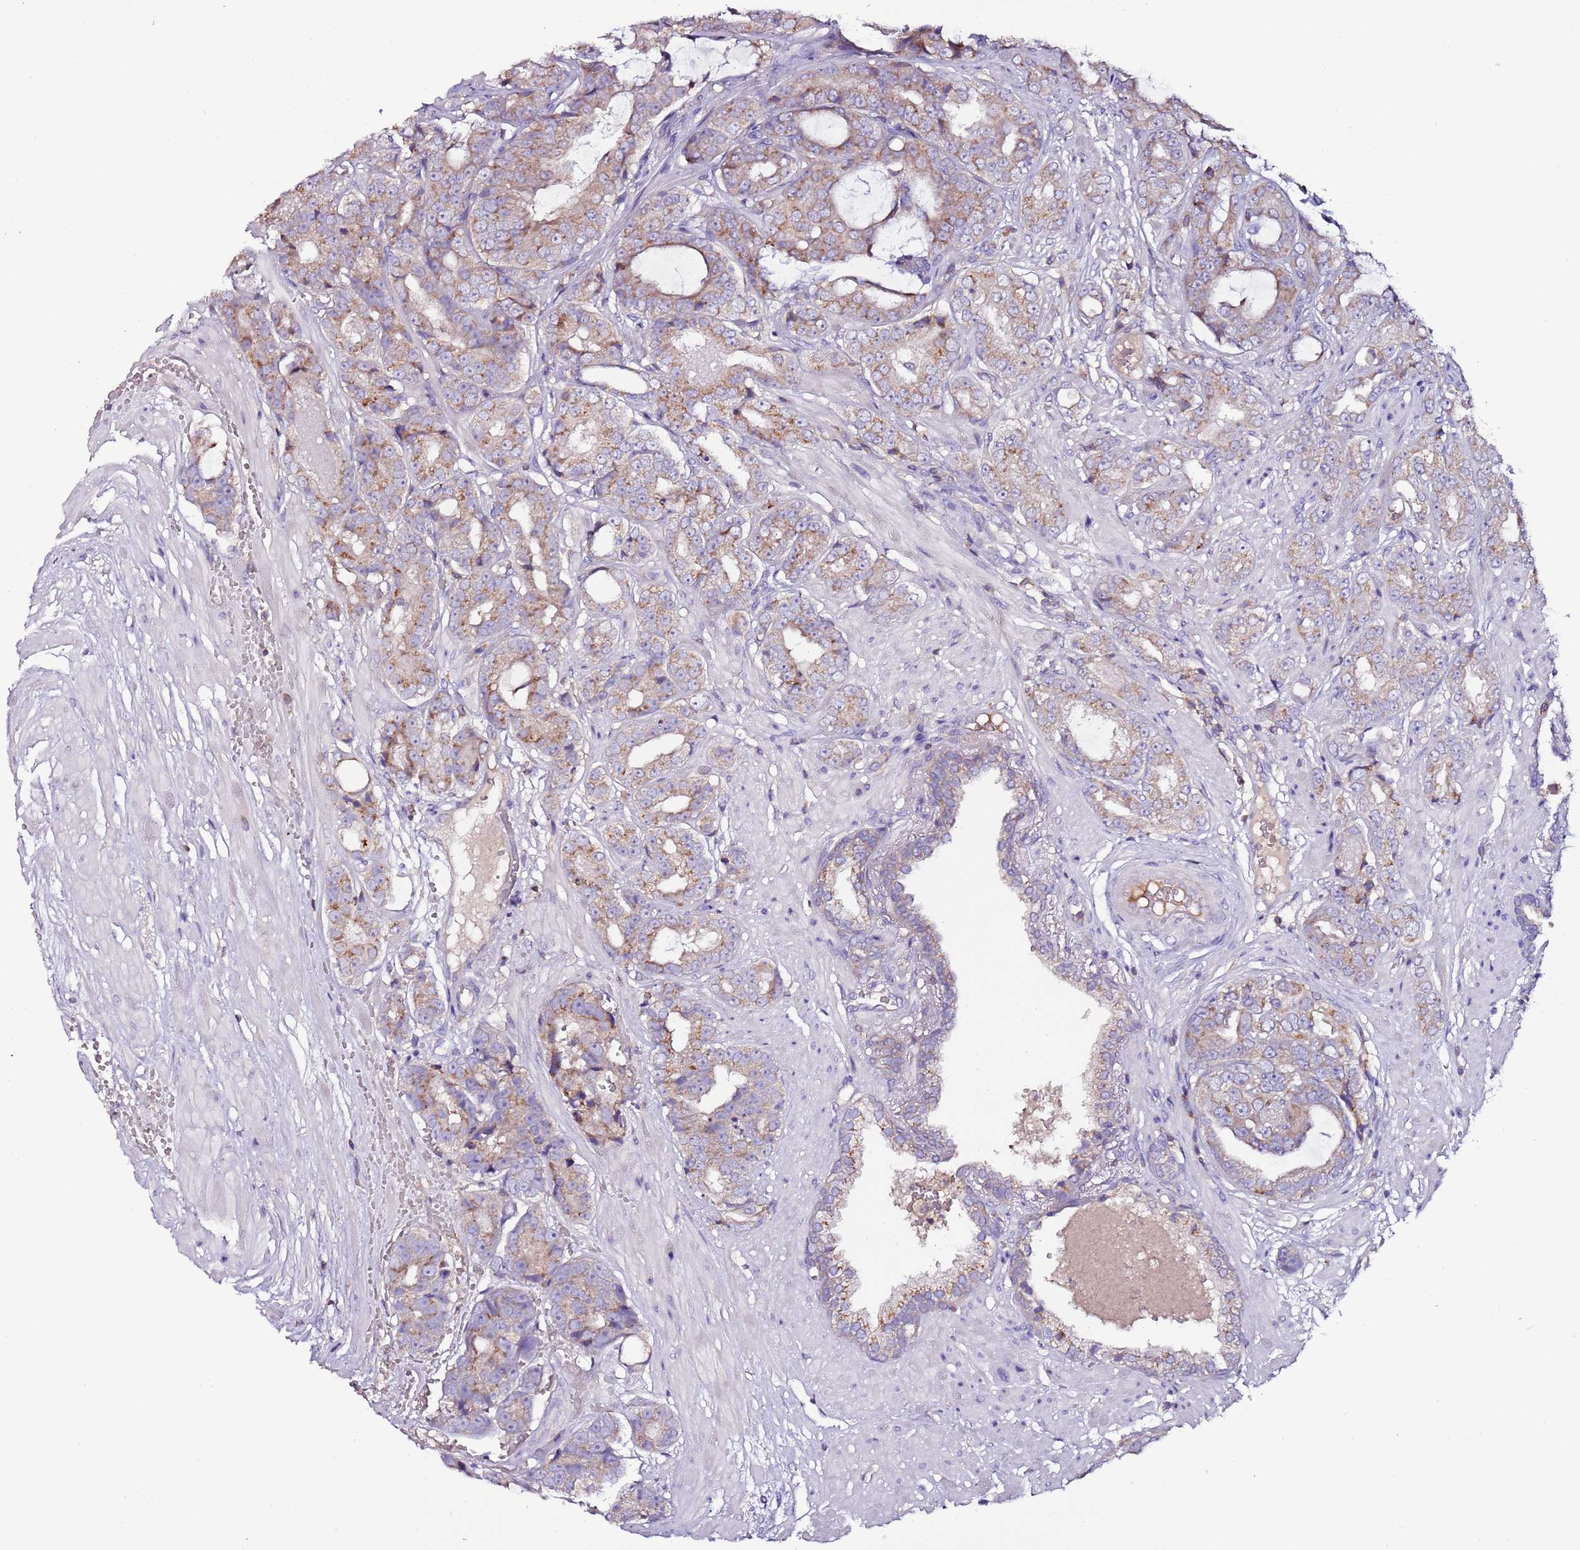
{"staining": {"intensity": "moderate", "quantity": "<25%", "location": "cytoplasmic/membranous"}, "tissue": "prostate cancer", "cell_type": "Tumor cells", "image_type": "cancer", "snomed": [{"axis": "morphology", "description": "Adenocarcinoma, High grade"}, {"axis": "topography", "description": "Prostate"}], "caption": "This micrograph shows prostate cancer (adenocarcinoma (high-grade)) stained with immunohistochemistry to label a protein in brown. The cytoplasmic/membranous of tumor cells show moderate positivity for the protein. Nuclei are counter-stained blue.", "gene": "IGIP", "patient": {"sex": "male", "age": 71}}